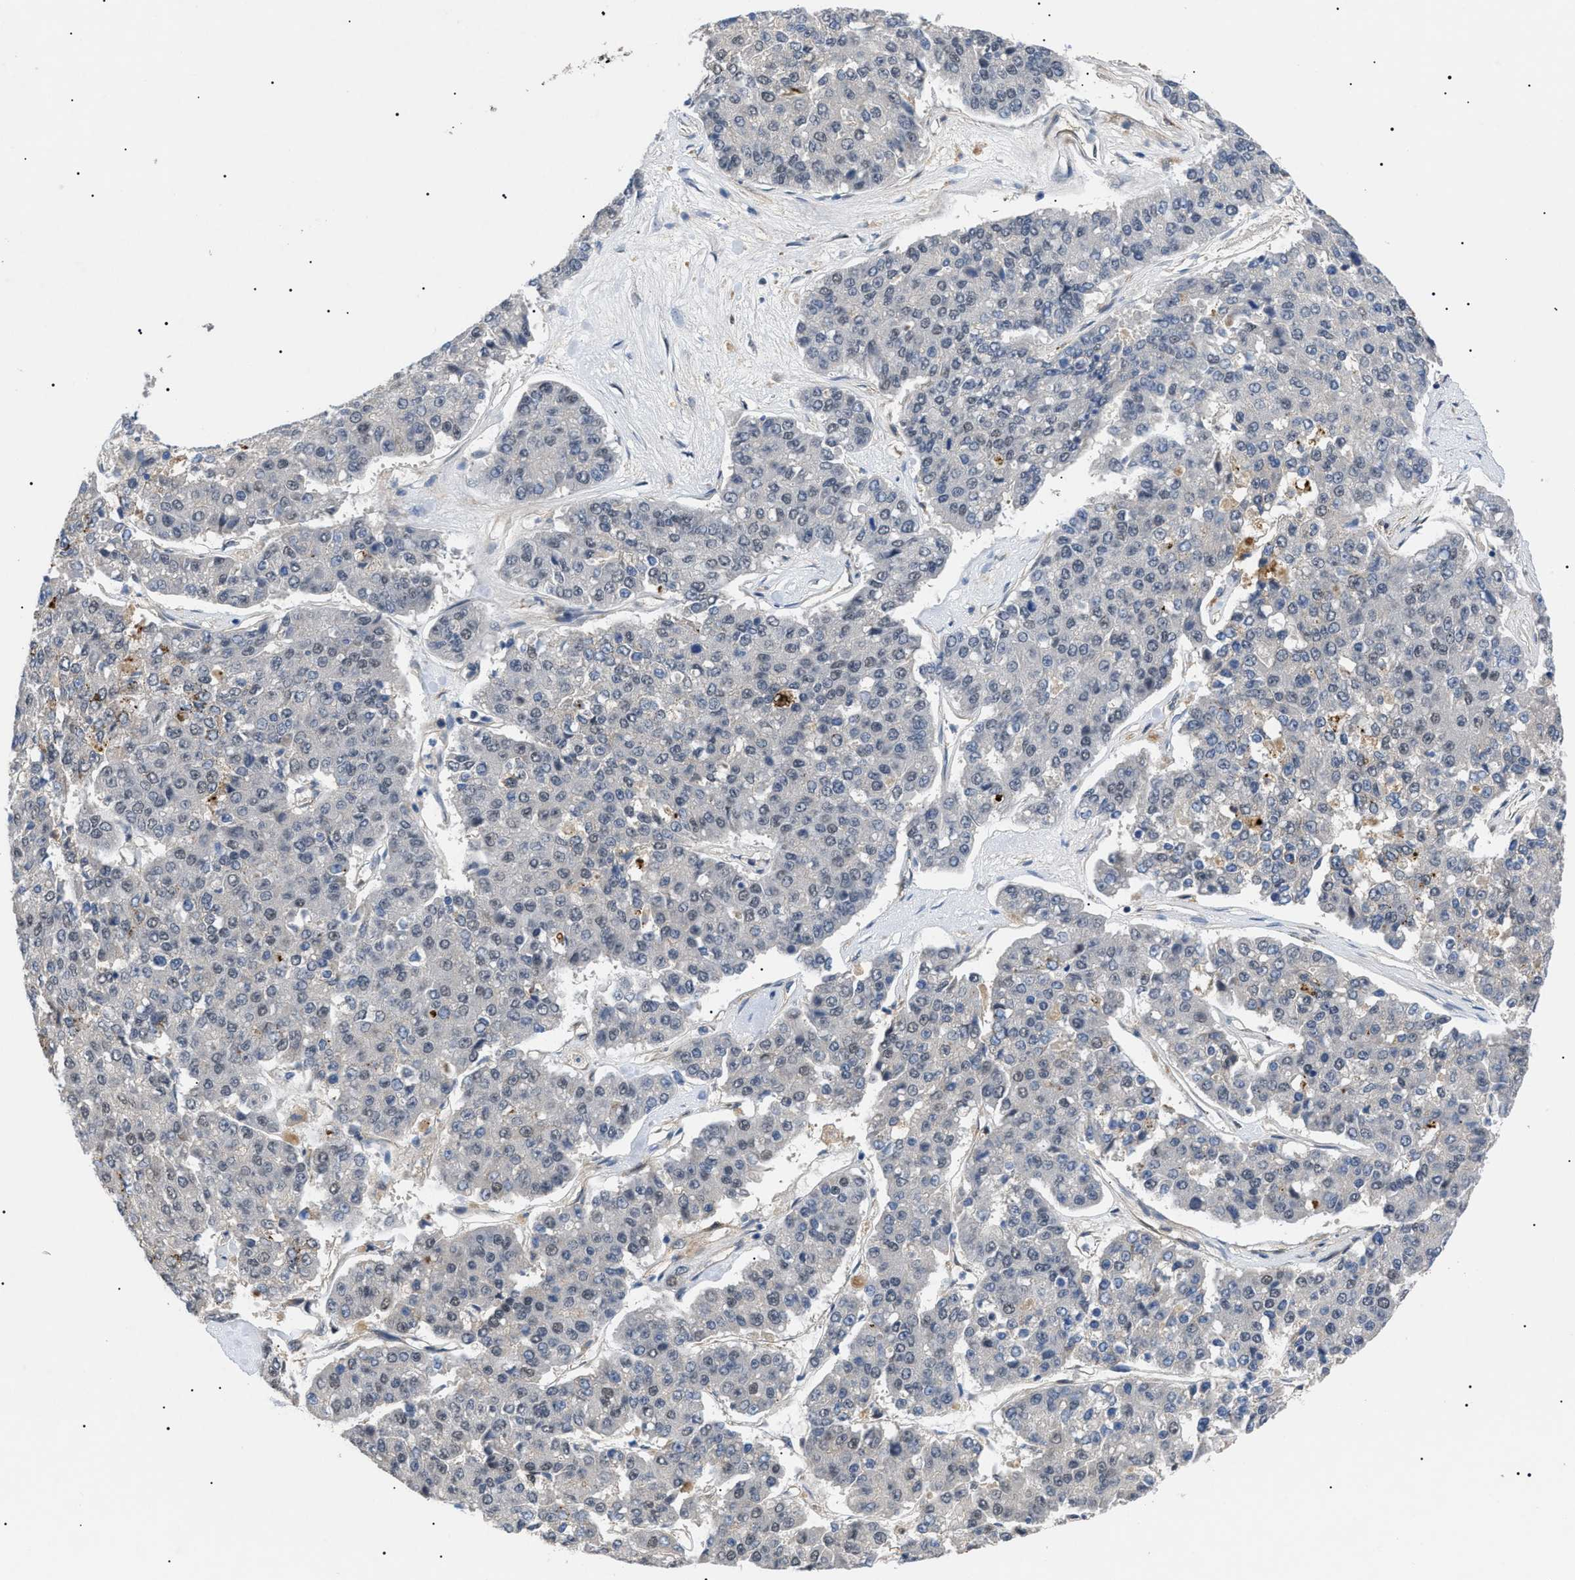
{"staining": {"intensity": "negative", "quantity": "none", "location": "none"}, "tissue": "pancreatic cancer", "cell_type": "Tumor cells", "image_type": "cancer", "snomed": [{"axis": "morphology", "description": "Adenocarcinoma, NOS"}, {"axis": "topography", "description": "Pancreas"}], "caption": "This is an immunohistochemistry (IHC) histopathology image of pancreatic cancer (adenocarcinoma). There is no staining in tumor cells.", "gene": "CRCP", "patient": {"sex": "male", "age": 50}}